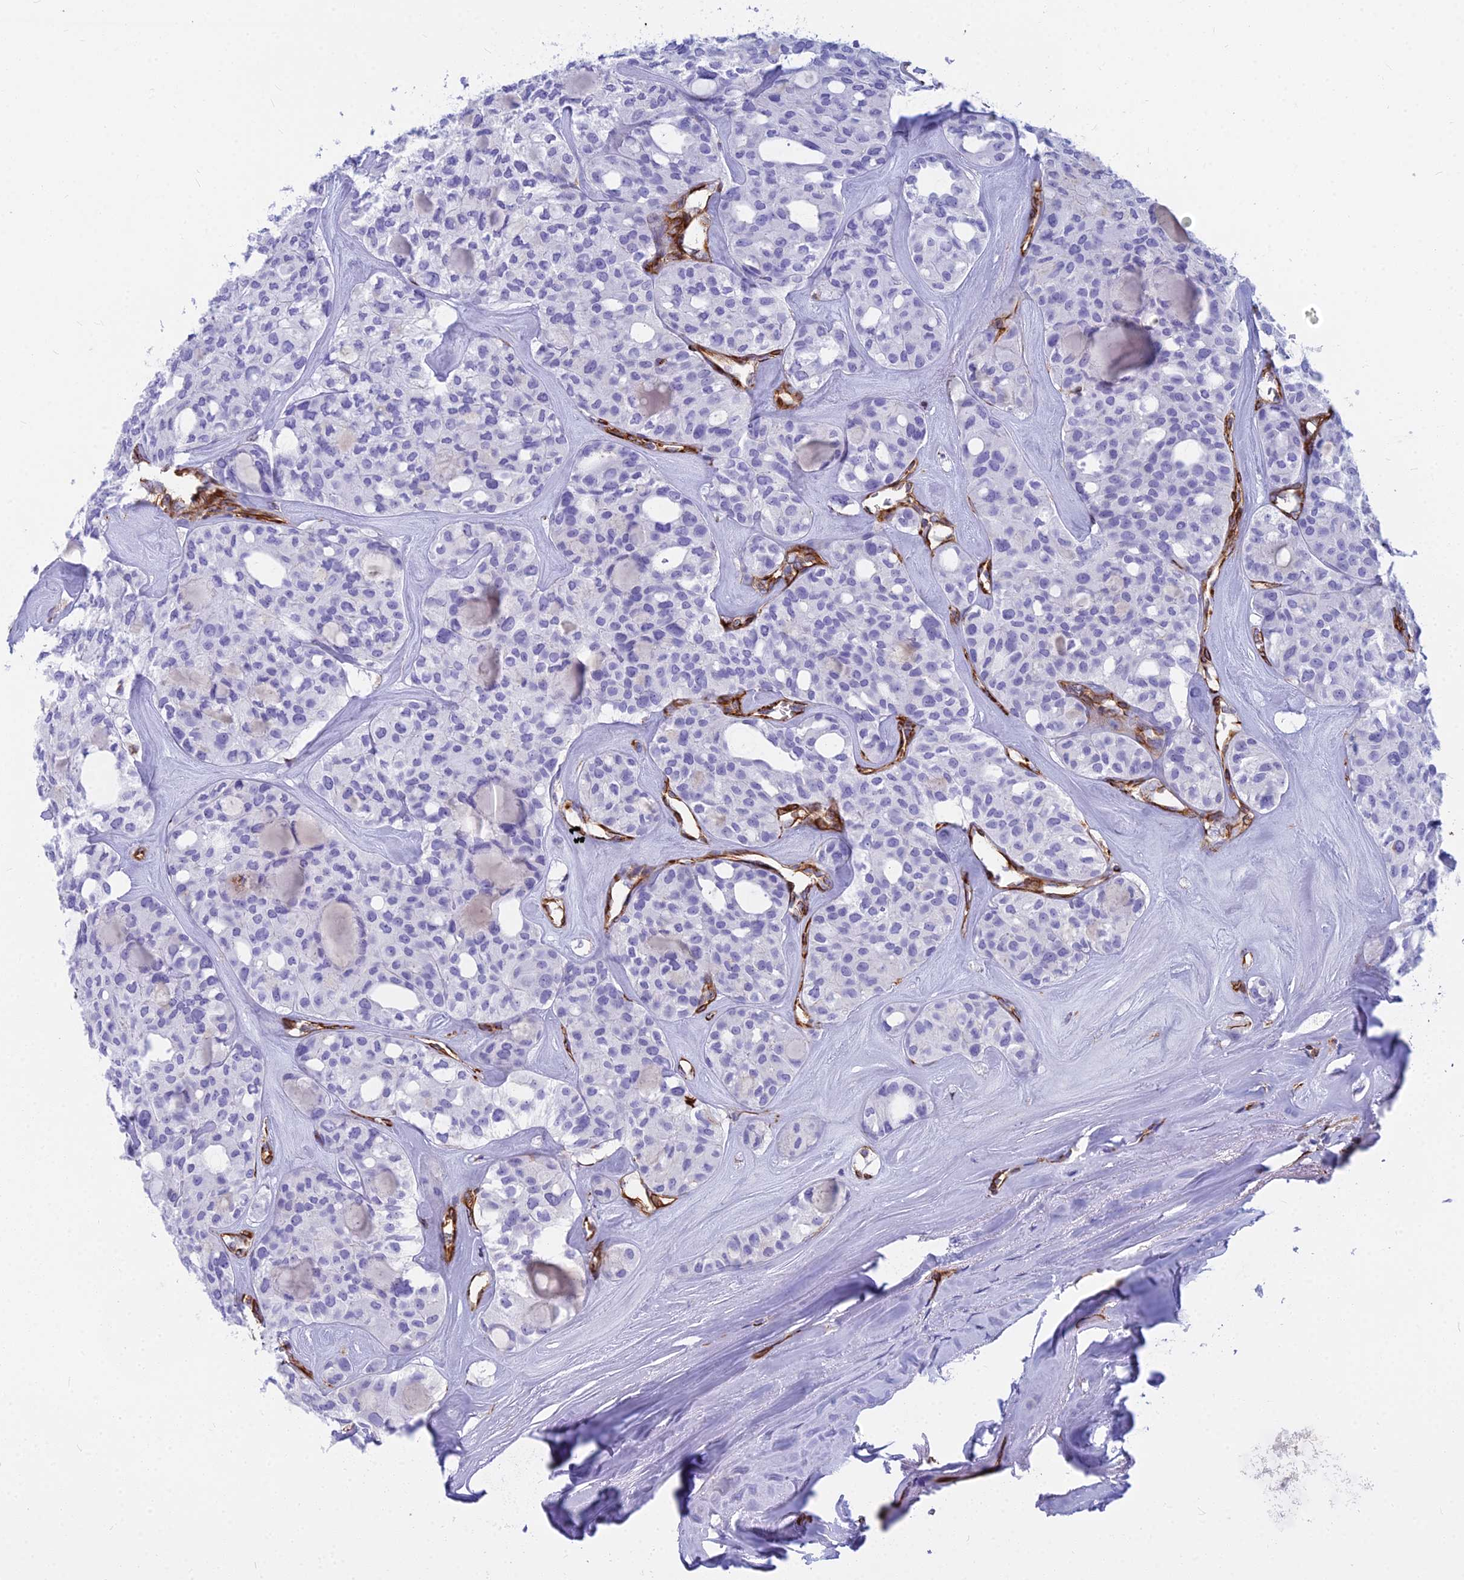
{"staining": {"intensity": "negative", "quantity": "none", "location": "none"}, "tissue": "thyroid cancer", "cell_type": "Tumor cells", "image_type": "cancer", "snomed": [{"axis": "morphology", "description": "Follicular adenoma carcinoma, NOS"}, {"axis": "topography", "description": "Thyroid gland"}], "caption": "This is an immunohistochemistry image of follicular adenoma carcinoma (thyroid). There is no positivity in tumor cells.", "gene": "EVI2A", "patient": {"sex": "male", "age": 75}}